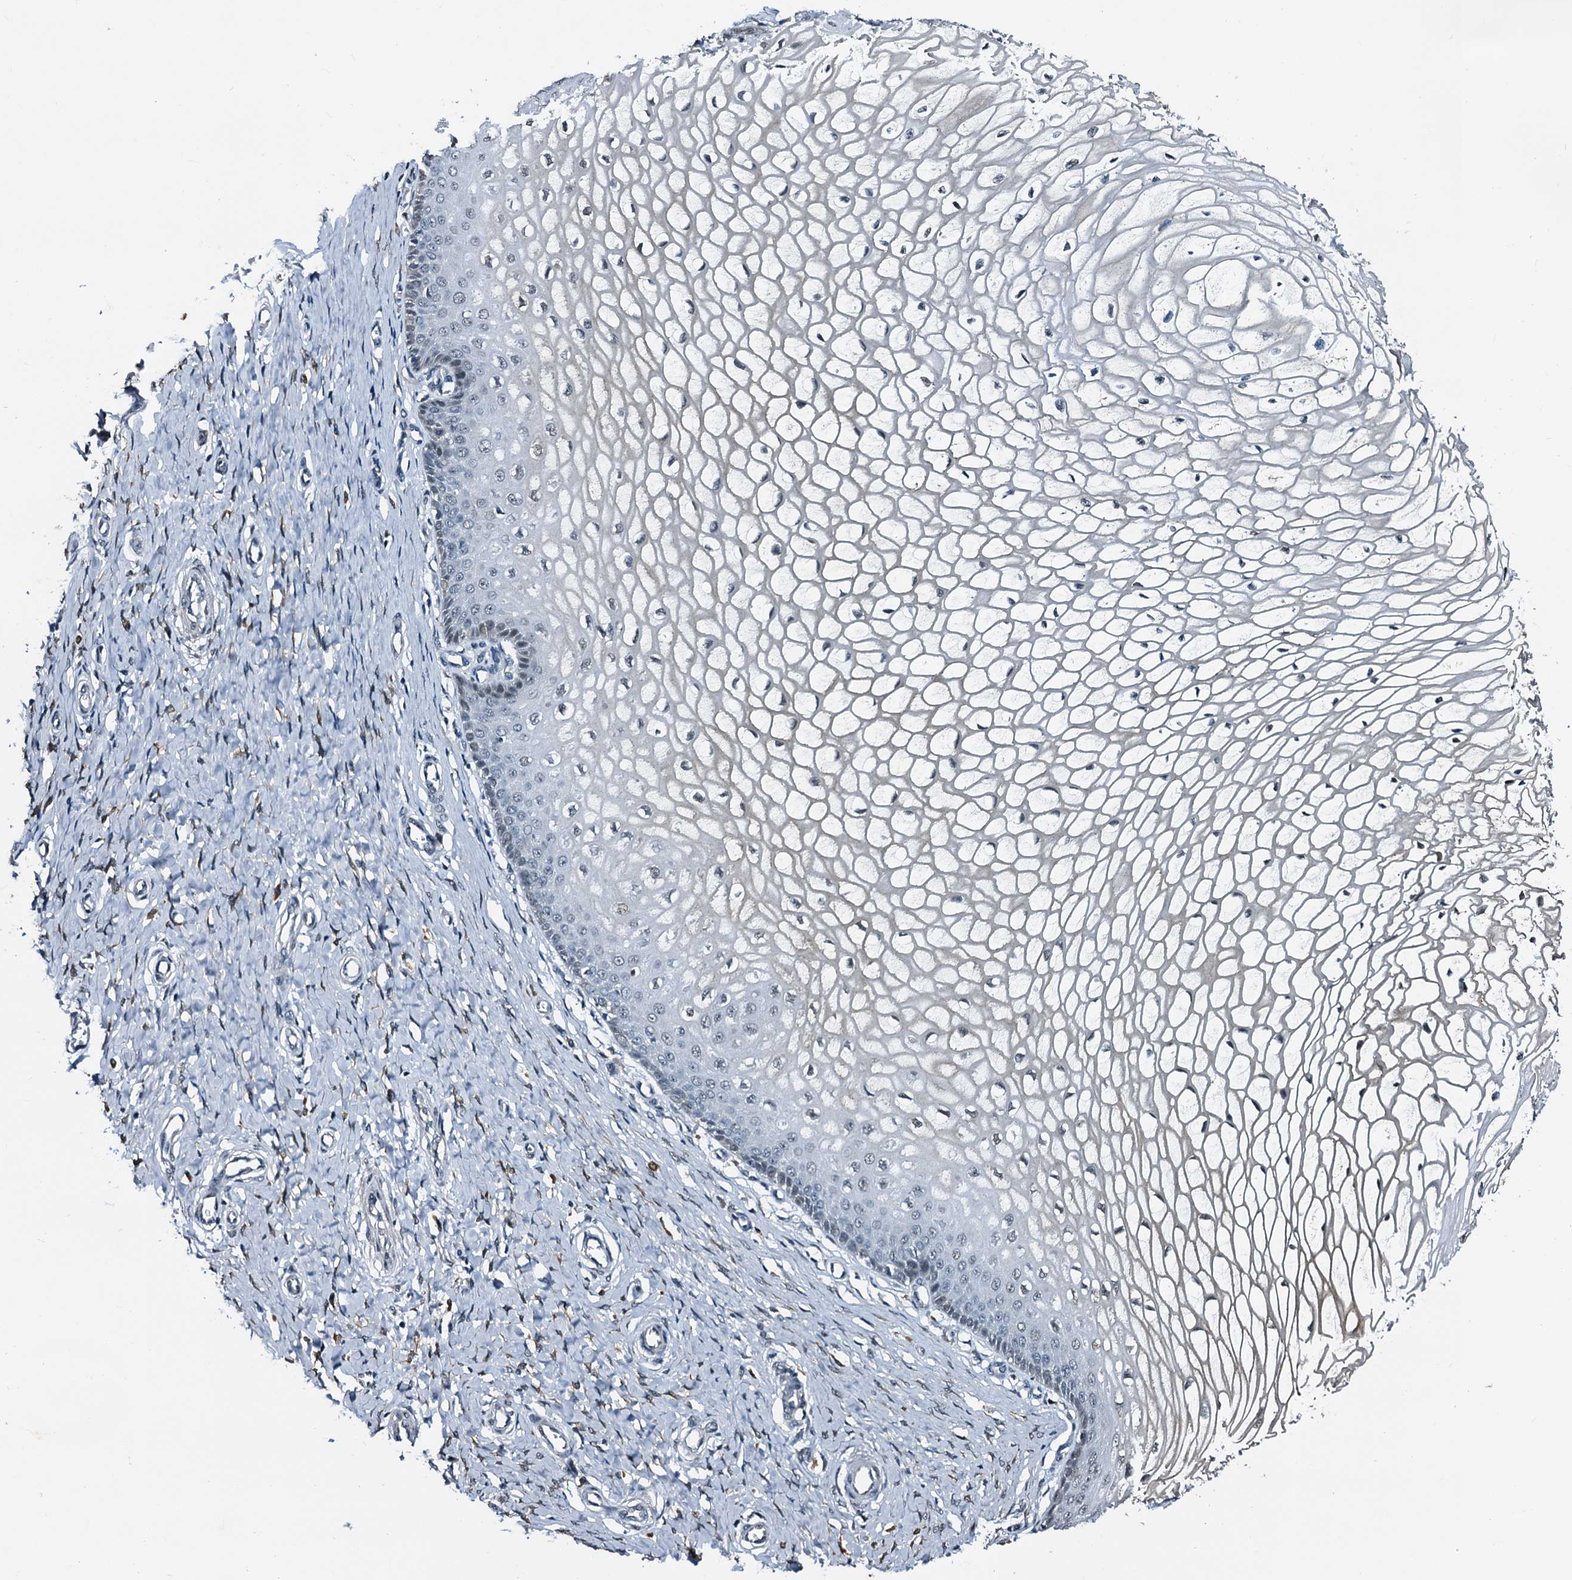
{"staining": {"intensity": "negative", "quantity": "none", "location": "none"}, "tissue": "cervix", "cell_type": "Glandular cells", "image_type": "normal", "snomed": [{"axis": "morphology", "description": "Normal tissue, NOS"}, {"axis": "topography", "description": "Cervix"}], "caption": "High power microscopy micrograph of an immunohistochemistry (IHC) micrograph of unremarkable cervix, revealing no significant positivity in glandular cells.", "gene": "FAM222A", "patient": {"sex": "female", "age": 55}}